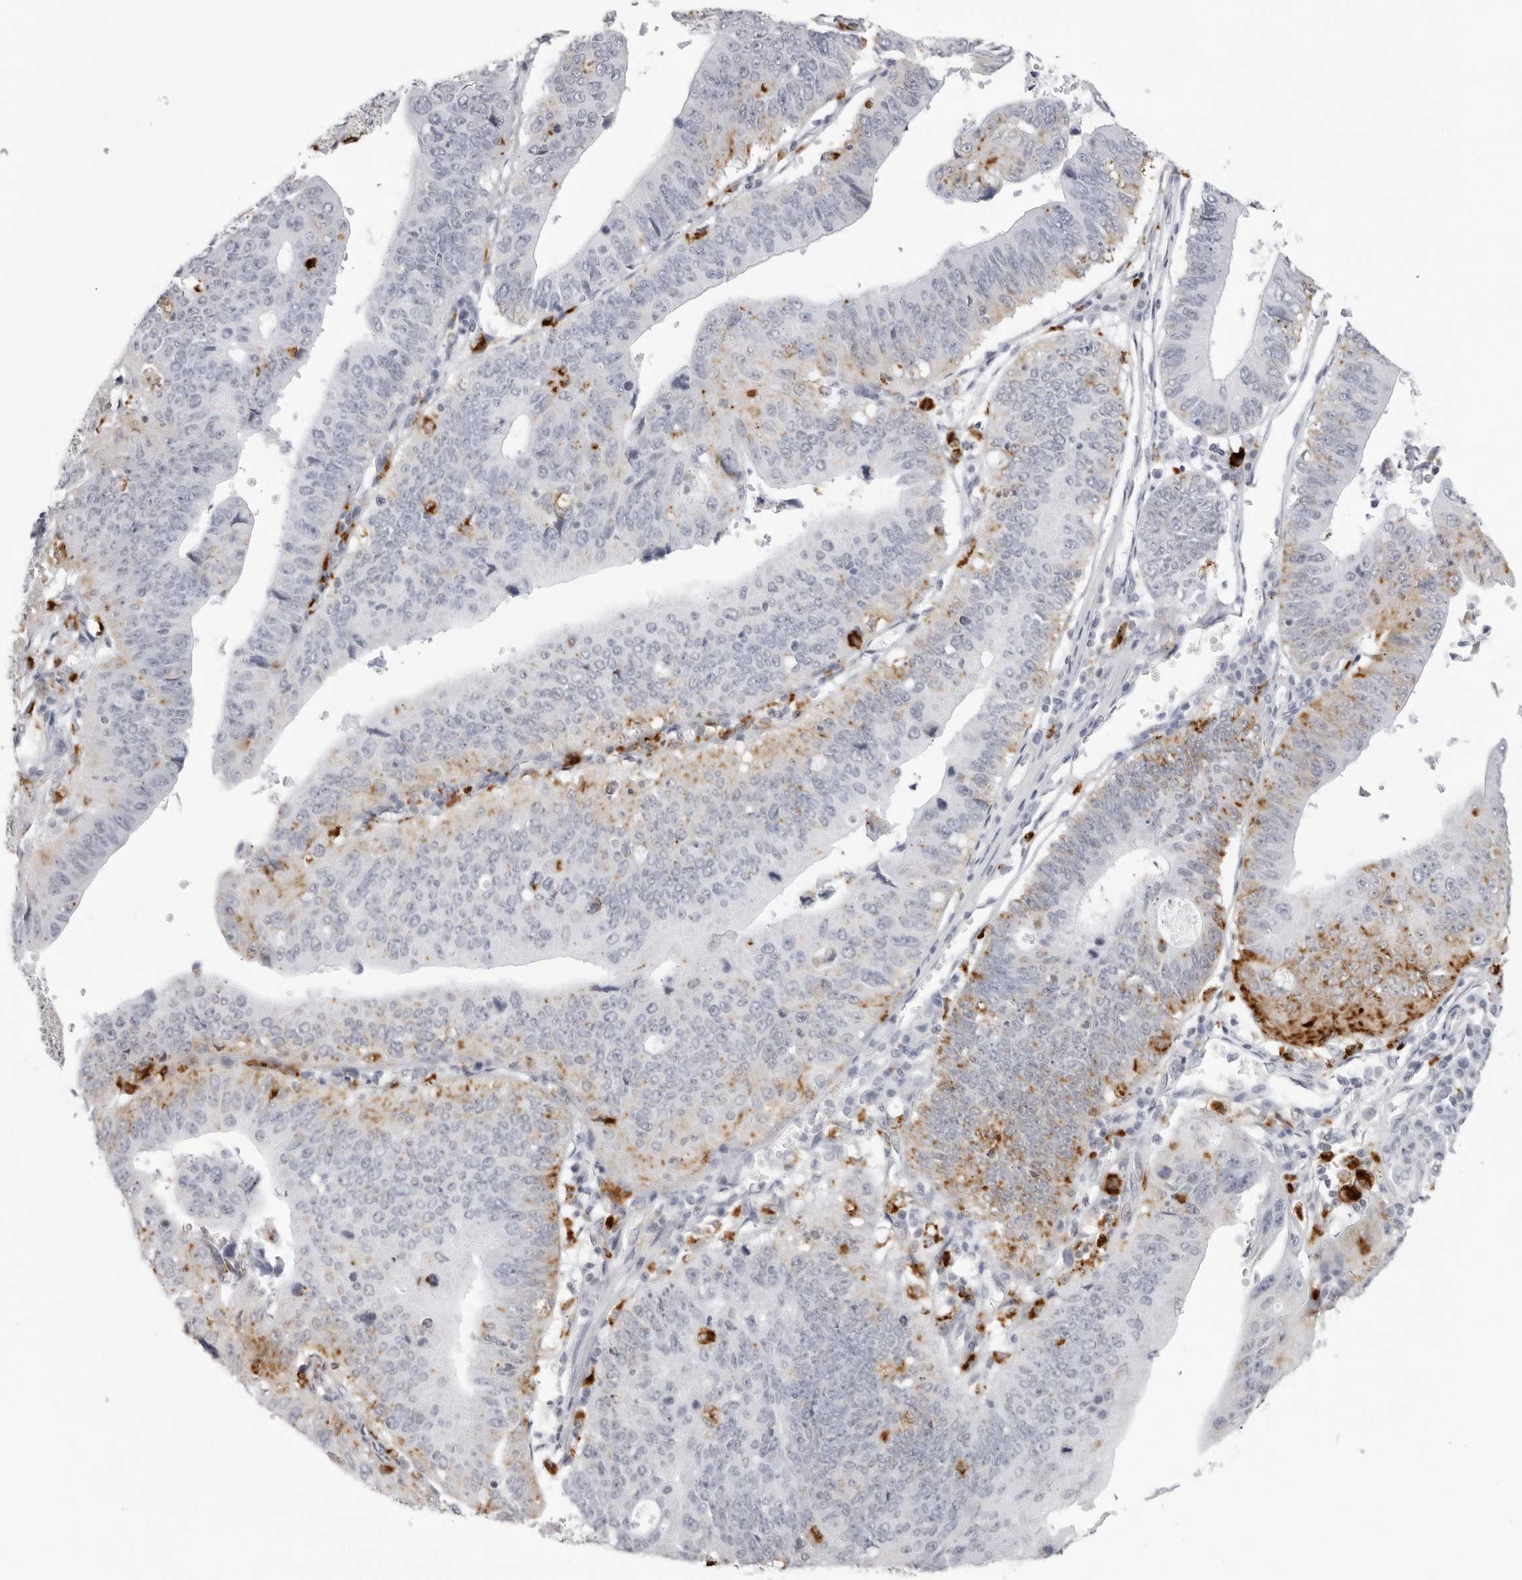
{"staining": {"intensity": "moderate", "quantity": "<25%", "location": "cytoplasmic/membranous"}, "tissue": "stomach cancer", "cell_type": "Tumor cells", "image_type": "cancer", "snomed": [{"axis": "morphology", "description": "Adenocarcinoma, NOS"}, {"axis": "topography", "description": "Stomach"}], "caption": "Immunohistochemistry staining of stomach adenocarcinoma, which displays low levels of moderate cytoplasmic/membranous staining in approximately <25% of tumor cells indicating moderate cytoplasmic/membranous protein positivity. The staining was performed using DAB (brown) for protein detection and nuclei were counterstained in hematoxylin (blue).", "gene": "IL25", "patient": {"sex": "male", "age": 59}}